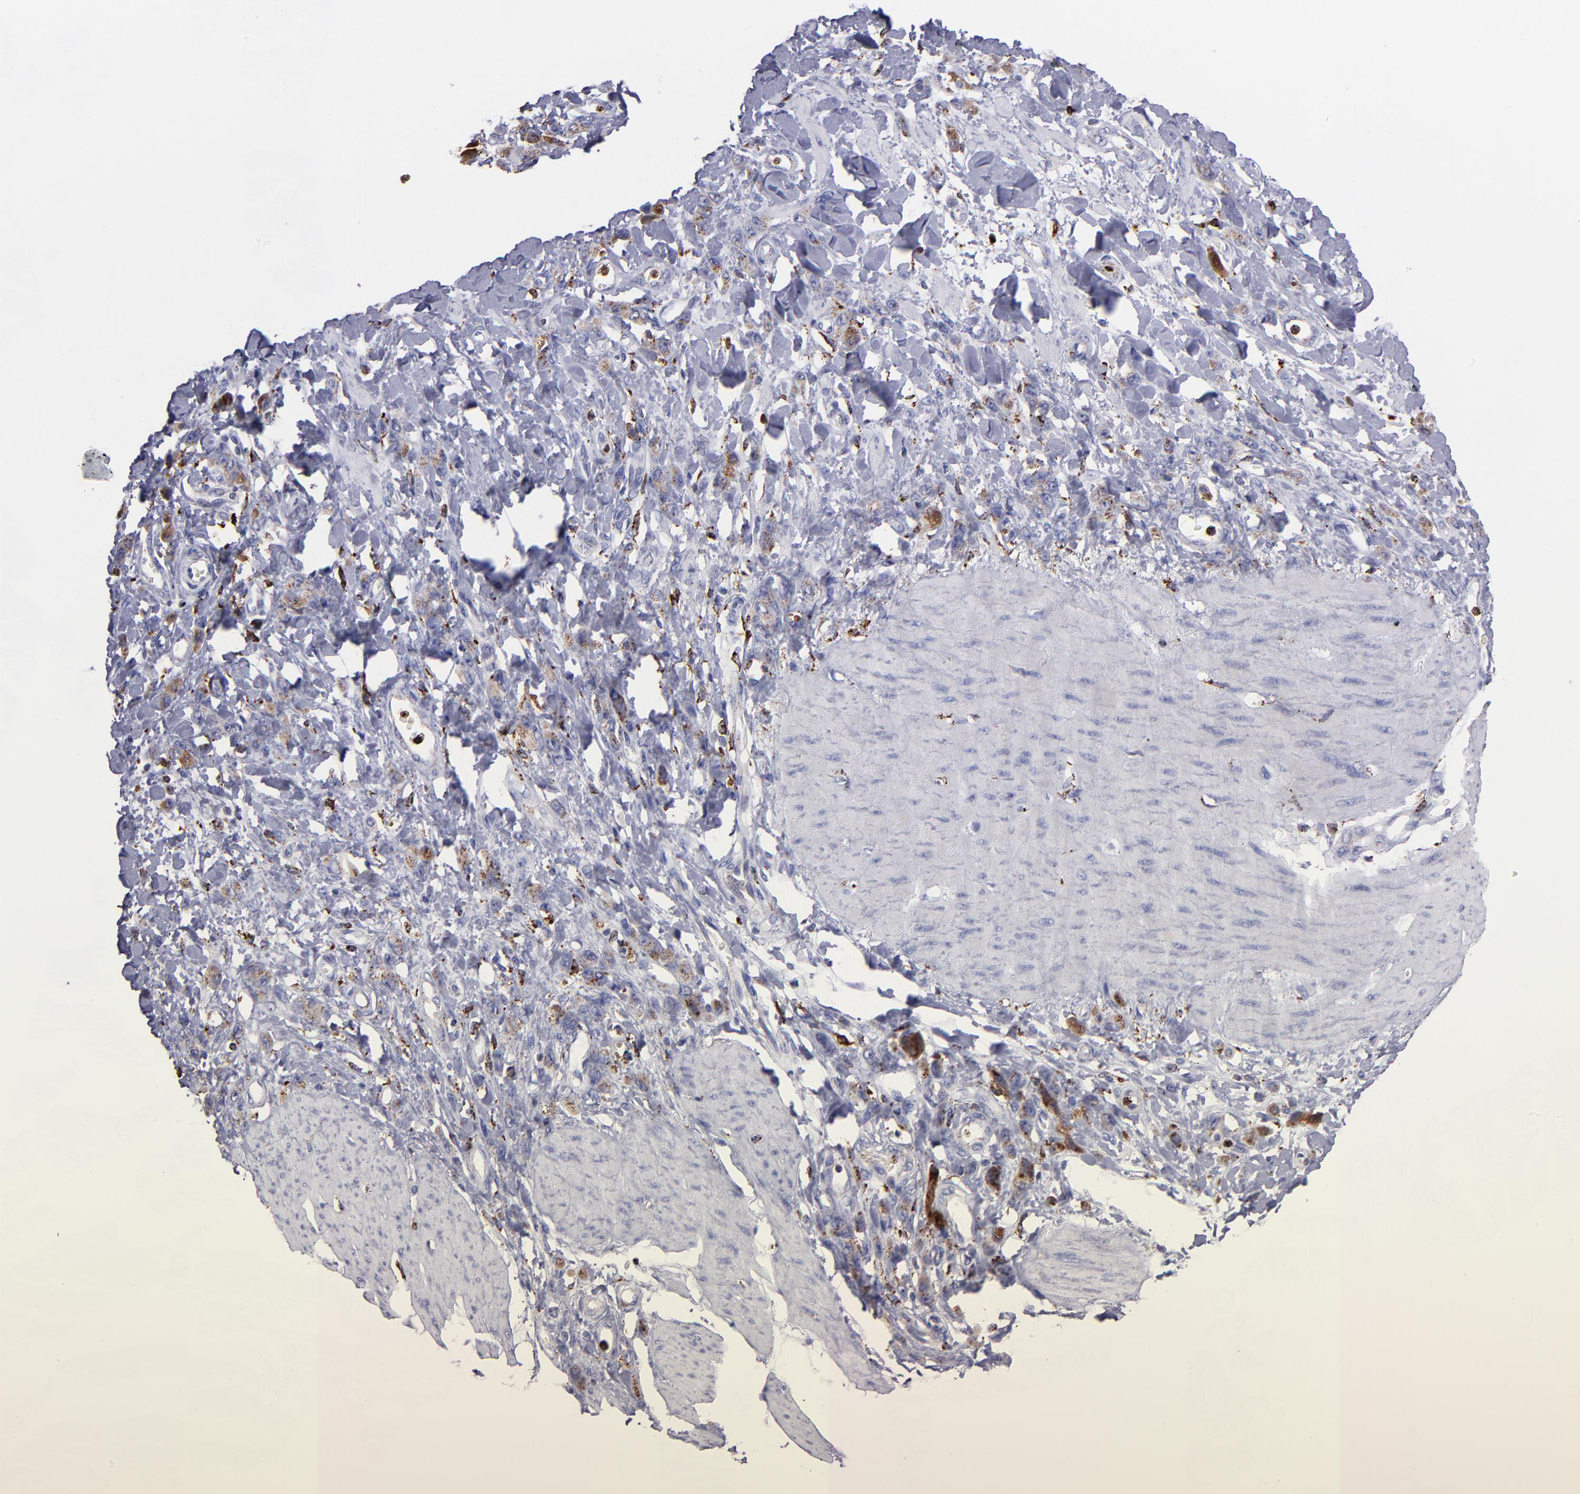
{"staining": {"intensity": "moderate", "quantity": ">75%", "location": "cytoplasmic/membranous"}, "tissue": "stomach cancer", "cell_type": "Tumor cells", "image_type": "cancer", "snomed": [{"axis": "morphology", "description": "Normal tissue, NOS"}, {"axis": "morphology", "description": "Adenocarcinoma, NOS"}, {"axis": "topography", "description": "Stomach"}], "caption": "IHC micrograph of stomach adenocarcinoma stained for a protein (brown), which demonstrates medium levels of moderate cytoplasmic/membranous staining in approximately >75% of tumor cells.", "gene": "CTSS", "patient": {"sex": "male", "age": 82}}